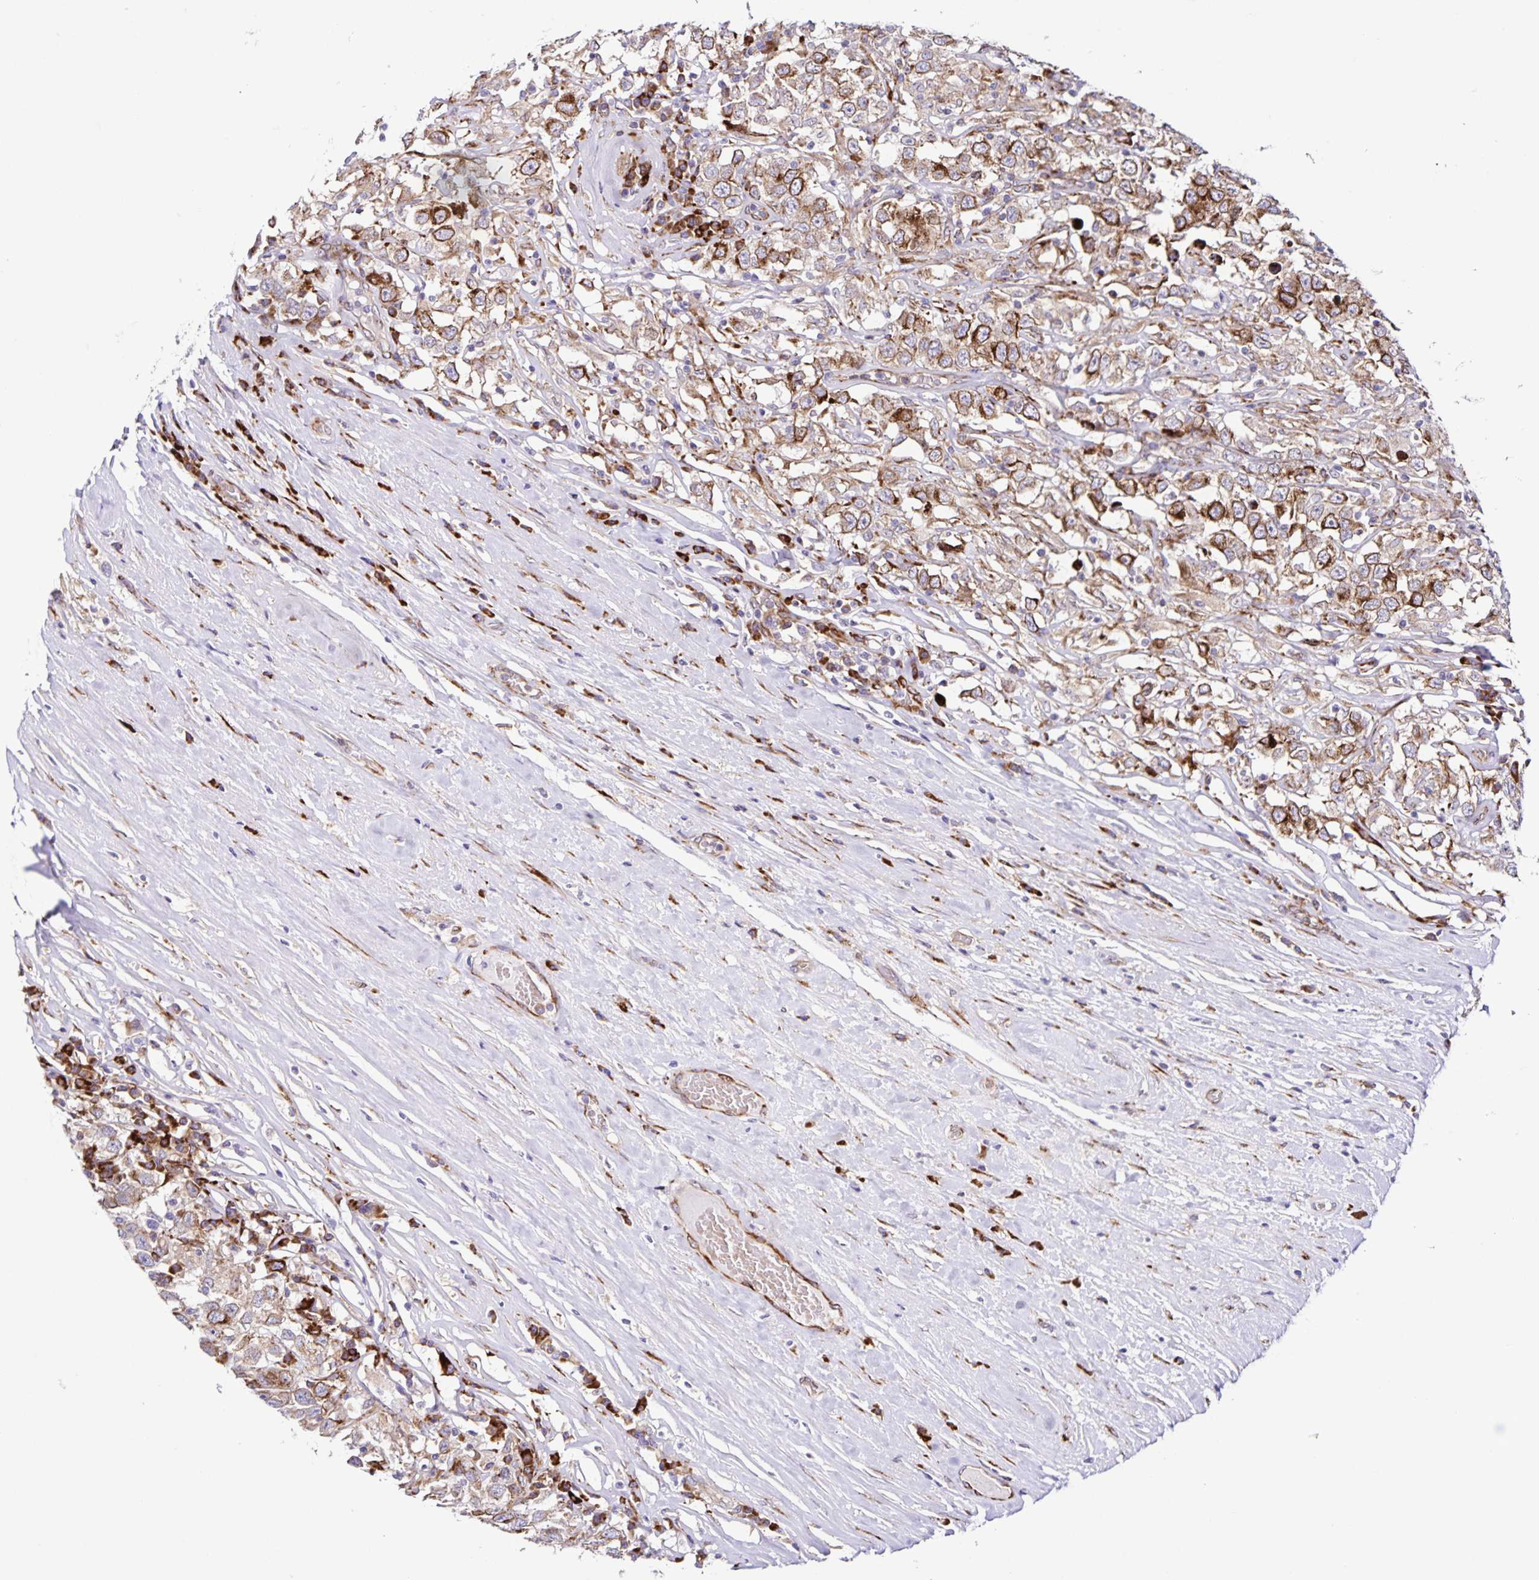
{"staining": {"intensity": "moderate", "quantity": ">75%", "location": "cytoplasmic/membranous"}, "tissue": "testis cancer", "cell_type": "Tumor cells", "image_type": "cancer", "snomed": [{"axis": "morphology", "description": "Seminoma, NOS"}, {"axis": "topography", "description": "Testis"}], "caption": "About >75% of tumor cells in testis cancer (seminoma) demonstrate moderate cytoplasmic/membranous protein staining as visualized by brown immunohistochemical staining.", "gene": "OSBPL5", "patient": {"sex": "male", "age": 41}}